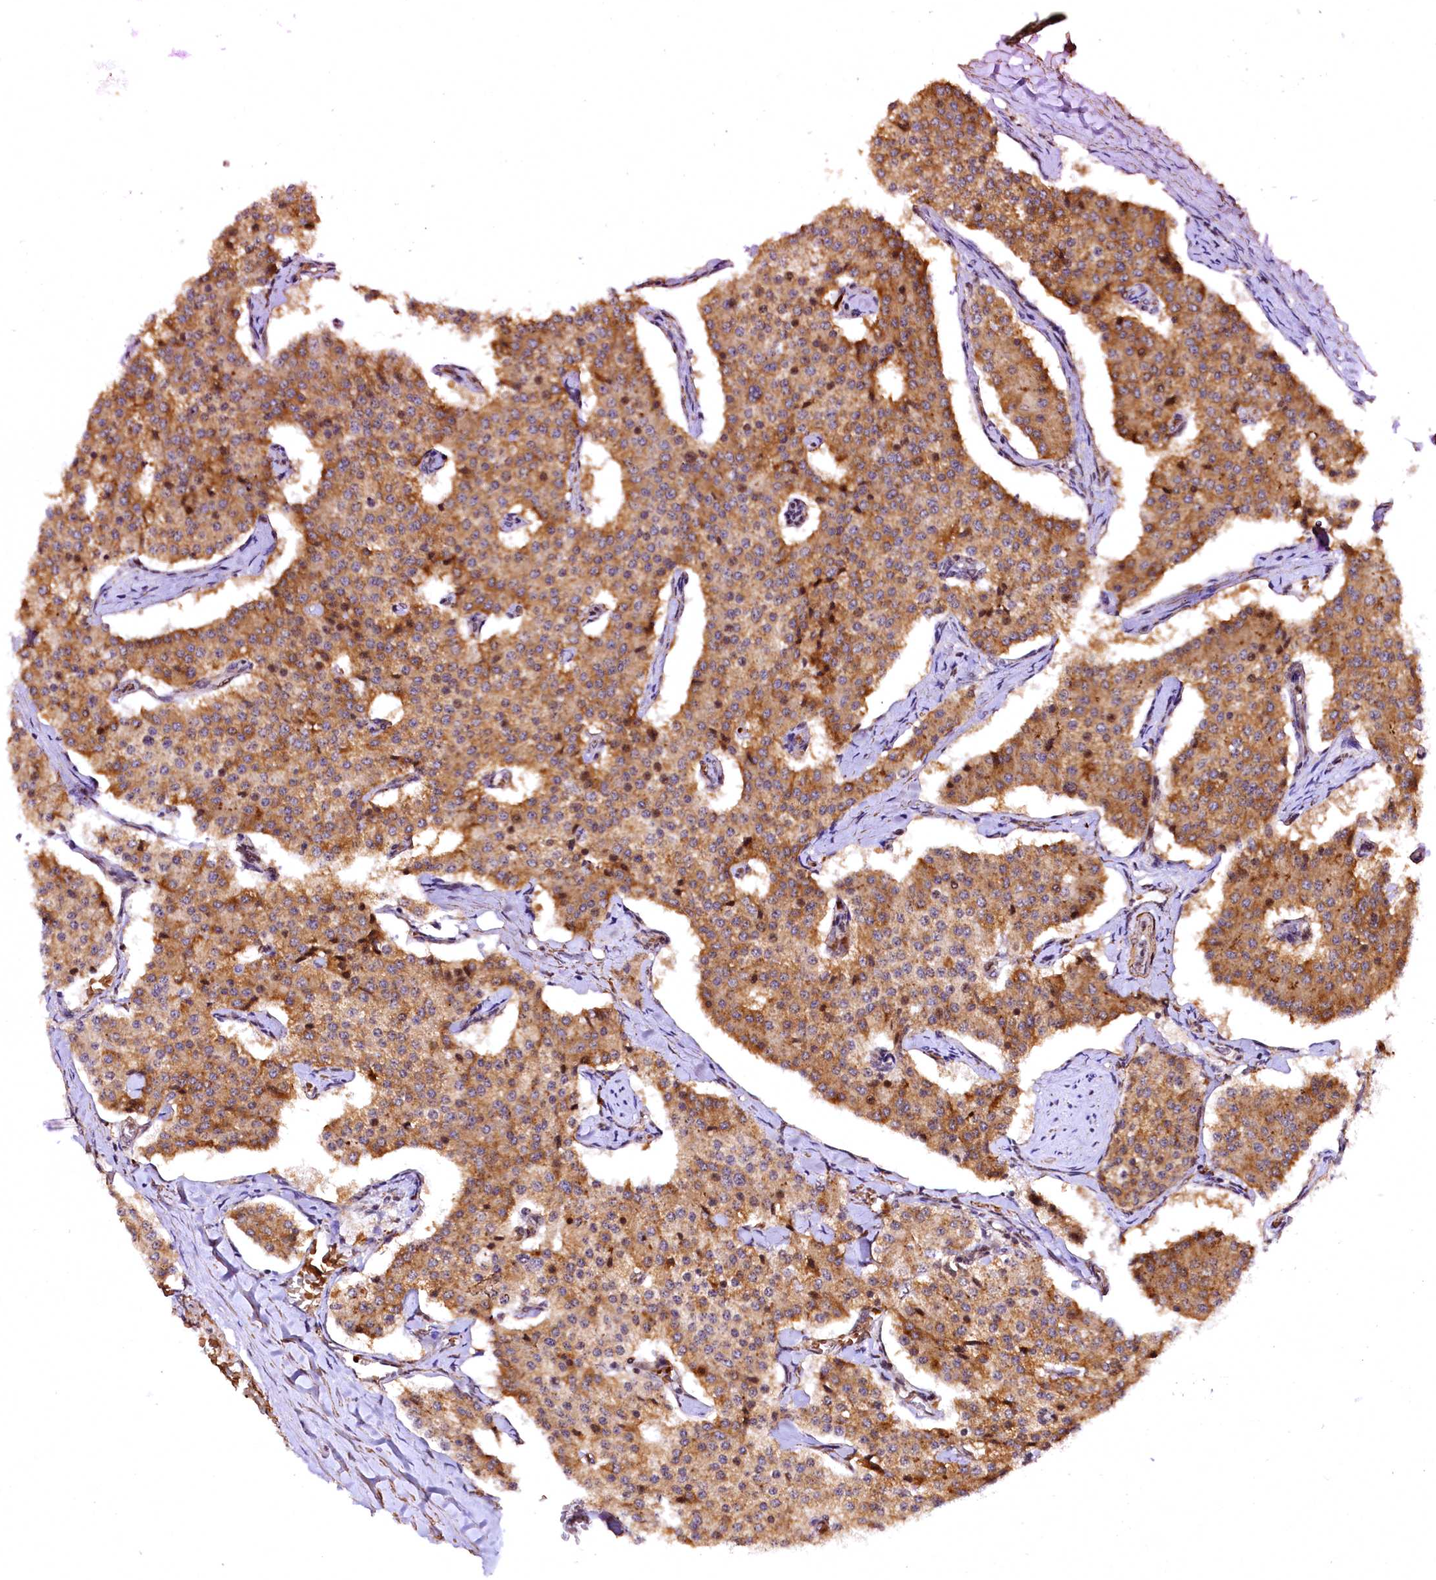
{"staining": {"intensity": "moderate", "quantity": ">75%", "location": "cytoplasmic/membranous"}, "tissue": "carcinoid", "cell_type": "Tumor cells", "image_type": "cancer", "snomed": [{"axis": "morphology", "description": "Carcinoid, malignant, NOS"}, {"axis": "topography", "description": "Colon"}], "caption": "Immunohistochemistry (IHC) histopathology image of malignant carcinoid stained for a protein (brown), which displays medium levels of moderate cytoplasmic/membranous positivity in approximately >75% of tumor cells.", "gene": "PDS5B", "patient": {"sex": "female", "age": 52}}